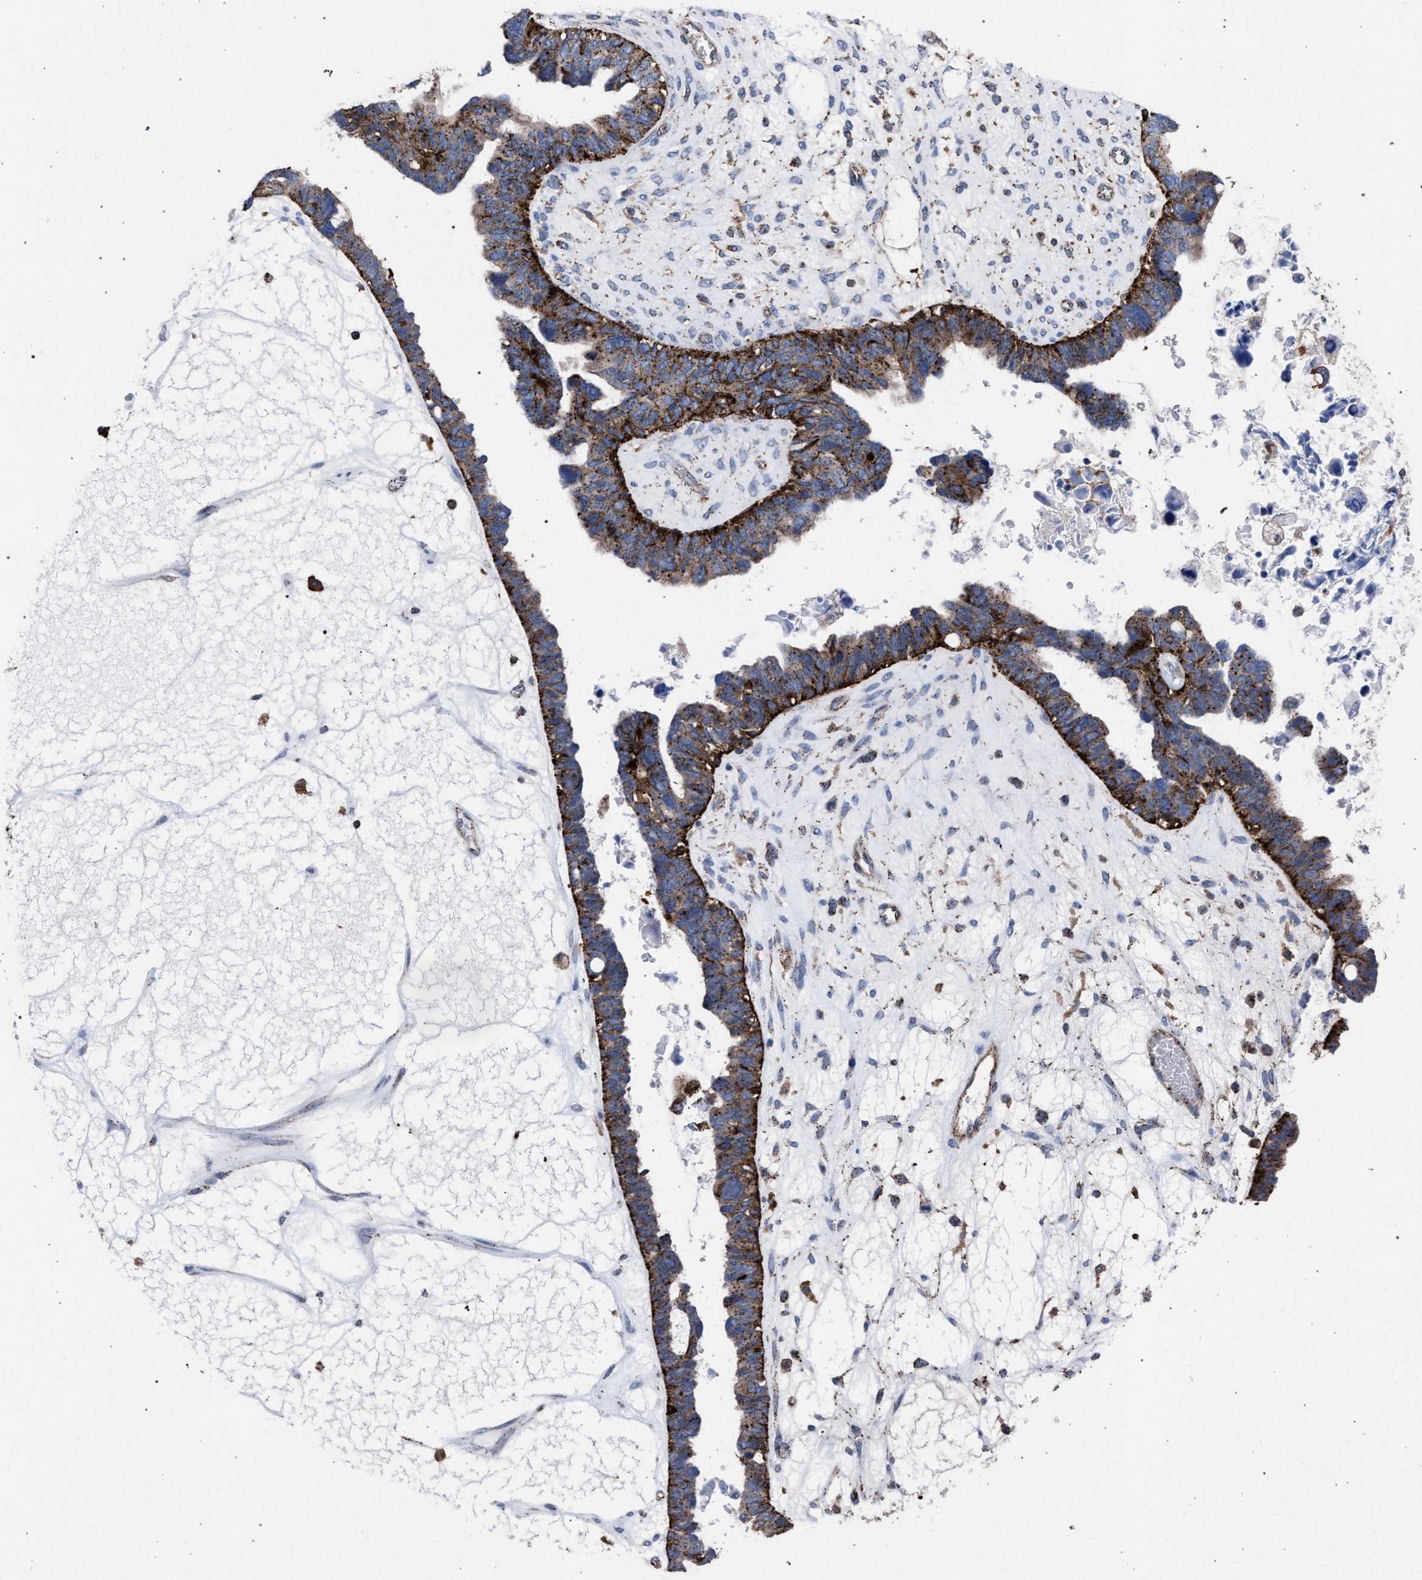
{"staining": {"intensity": "strong", "quantity": ">75%", "location": "cytoplasmic/membranous"}, "tissue": "ovarian cancer", "cell_type": "Tumor cells", "image_type": "cancer", "snomed": [{"axis": "morphology", "description": "Cystadenocarcinoma, serous, NOS"}, {"axis": "topography", "description": "Ovary"}], "caption": "A brown stain labels strong cytoplasmic/membranous positivity of a protein in human serous cystadenocarcinoma (ovarian) tumor cells.", "gene": "PPT1", "patient": {"sex": "female", "age": 79}}